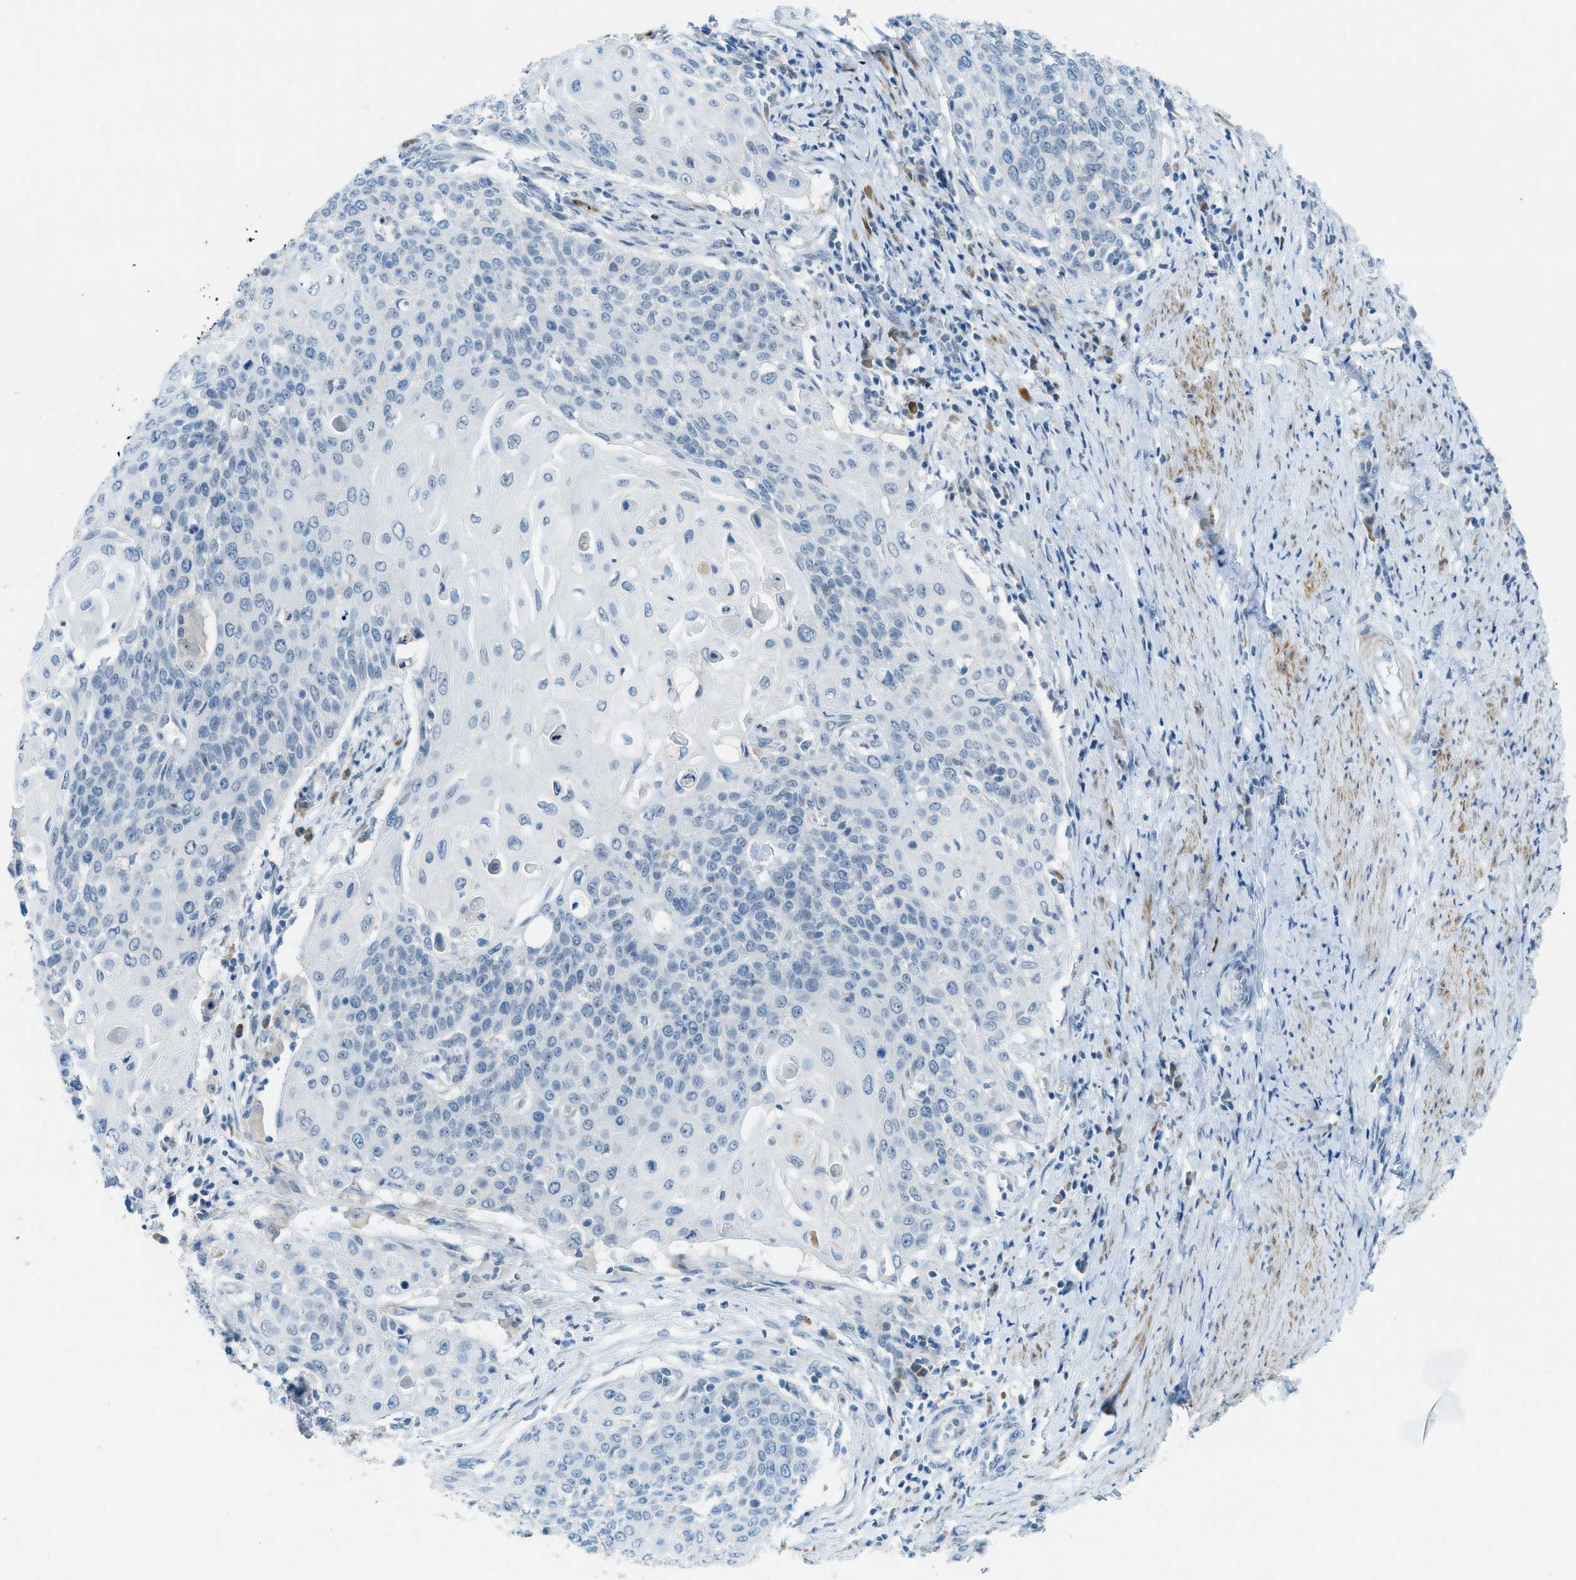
{"staining": {"intensity": "negative", "quantity": "none", "location": "none"}, "tissue": "cervical cancer", "cell_type": "Tumor cells", "image_type": "cancer", "snomed": [{"axis": "morphology", "description": "Squamous cell carcinoma, NOS"}, {"axis": "topography", "description": "Cervix"}], "caption": "This is an immunohistochemistry (IHC) photomicrograph of cervical cancer. There is no staining in tumor cells.", "gene": "KLHL8", "patient": {"sex": "female", "age": 39}}